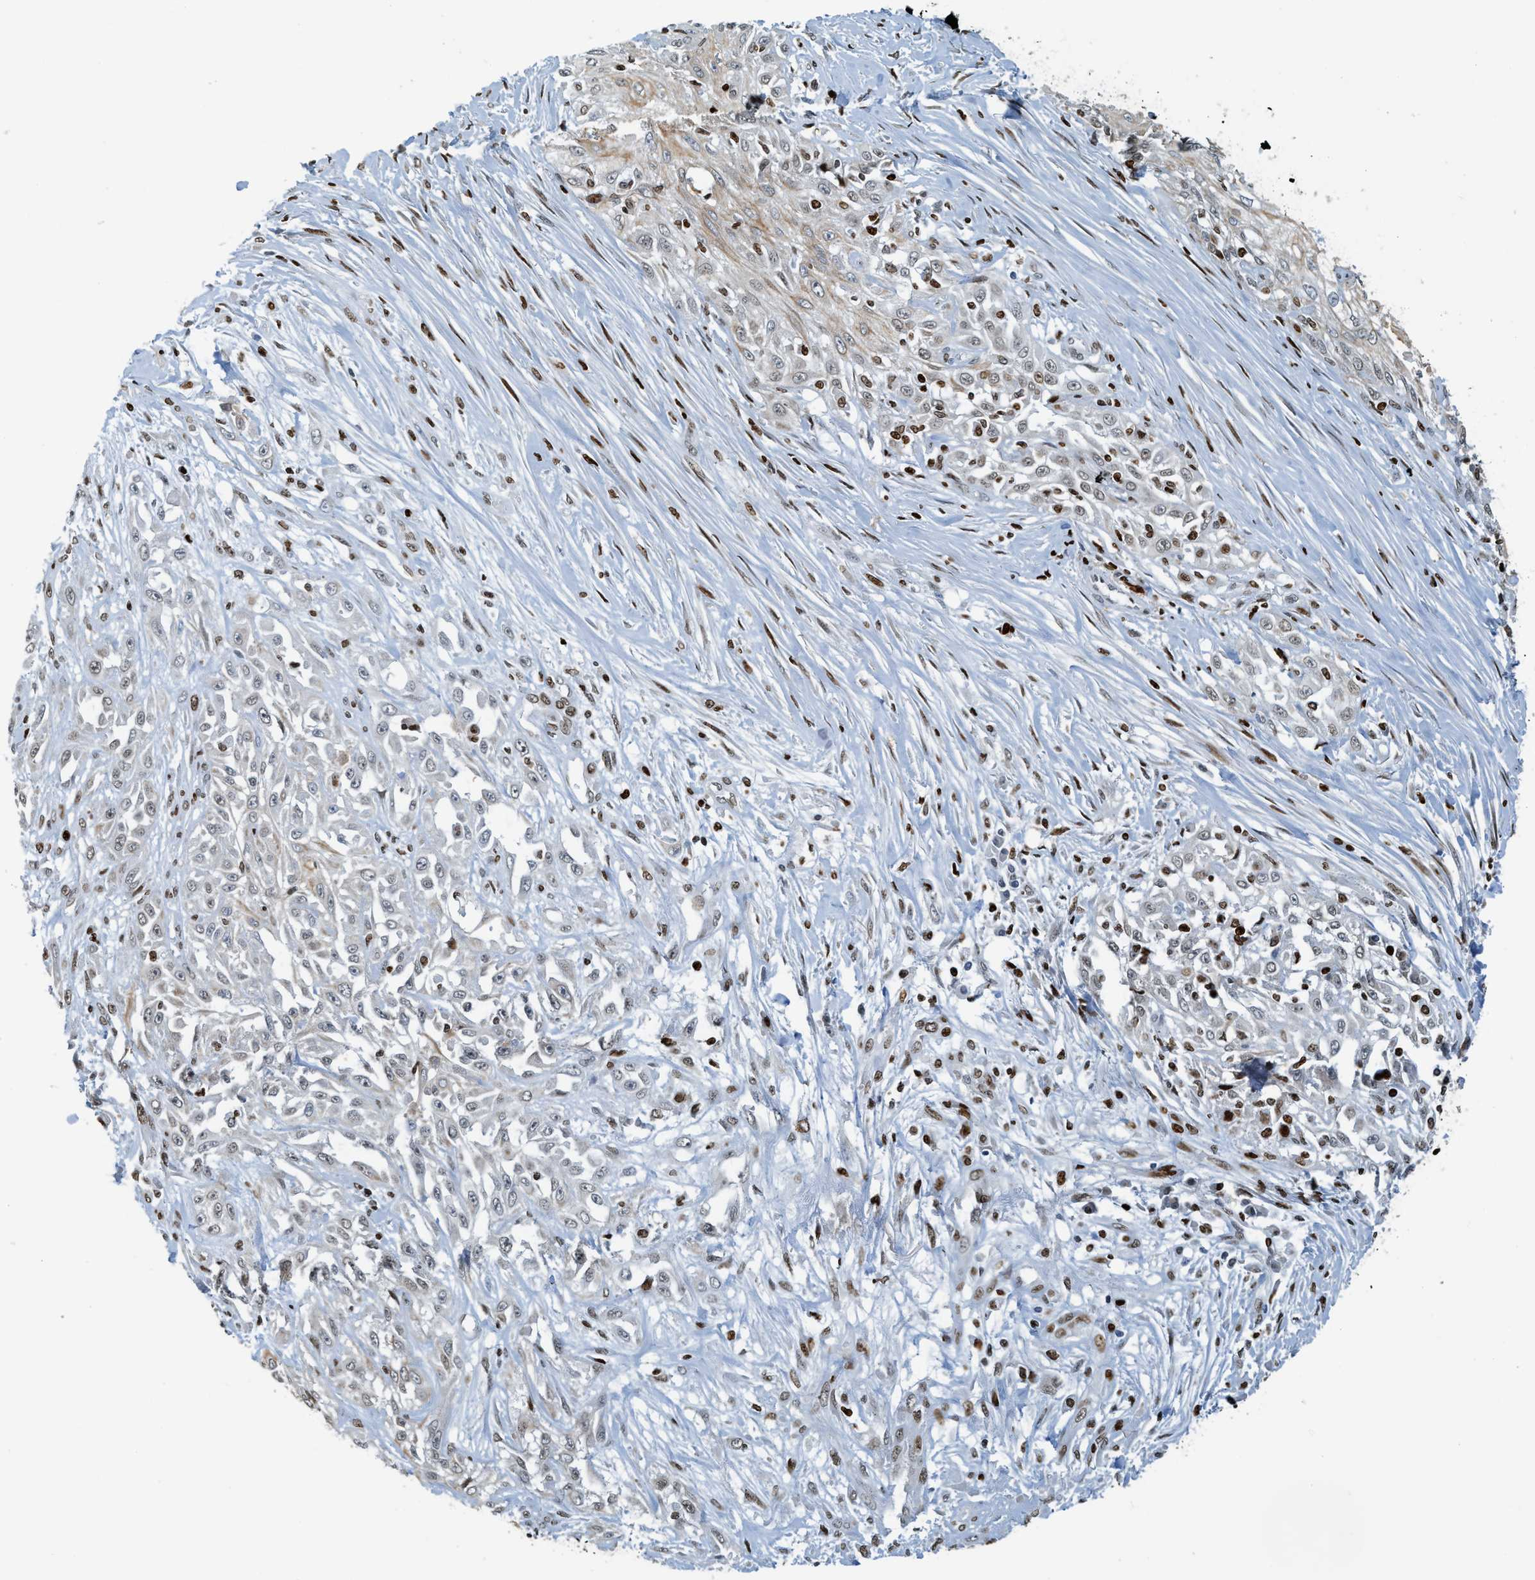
{"staining": {"intensity": "moderate", "quantity": "<25%", "location": "cytoplasmic/membranous,nuclear"}, "tissue": "skin cancer", "cell_type": "Tumor cells", "image_type": "cancer", "snomed": [{"axis": "morphology", "description": "Squamous cell carcinoma, NOS"}, {"axis": "morphology", "description": "Squamous cell carcinoma, metastatic, NOS"}, {"axis": "topography", "description": "Skin"}, {"axis": "topography", "description": "Lymph node"}], "caption": "Skin cancer (metastatic squamous cell carcinoma) stained for a protein displays moderate cytoplasmic/membranous and nuclear positivity in tumor cells. The protein of interest is shown in brown color, while the nuclei are stained blue.", "gene": "SH3D19", "patient": {"sex": "male", "age": 75}}